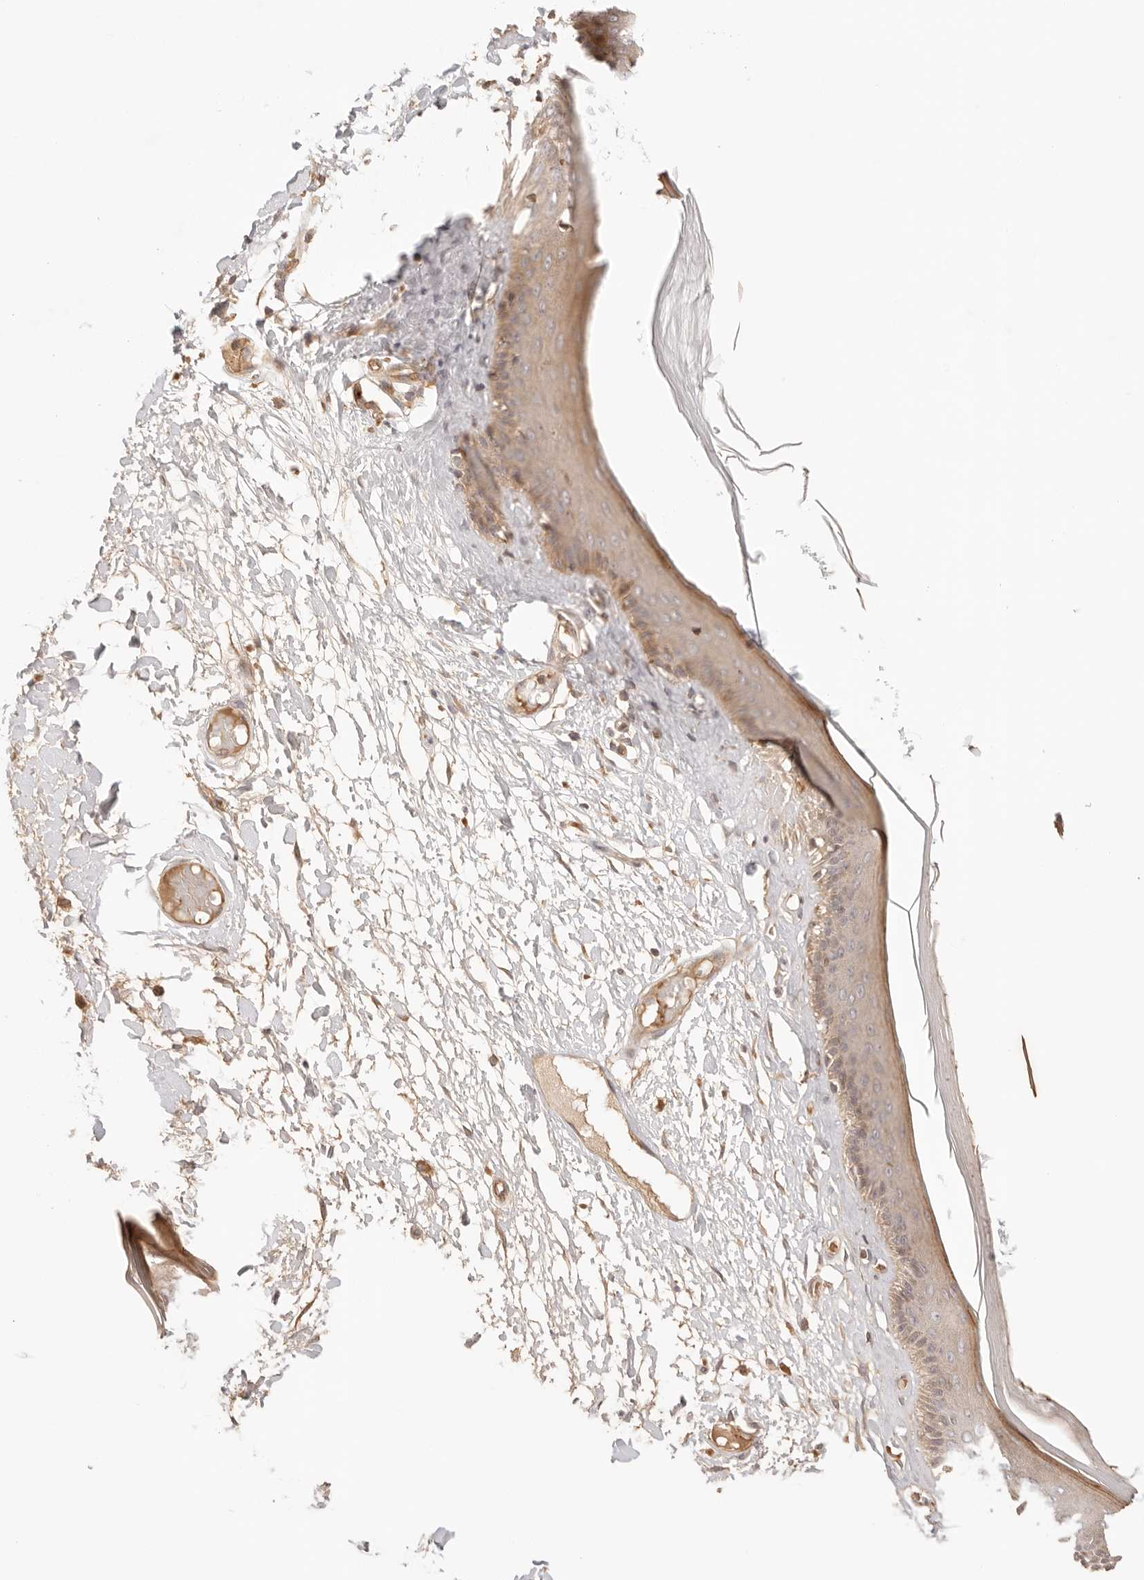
{"staining": {"intensity": "moderate", "quantity": ">75%", "location": "cytoplasmic/membranous"}, "tissue": "skin", "cell_type": "Epidermal cells", "image_type": "normal", "snomed": [{"axis": "morphology", "description": "Normal tissue, NOS"}, {"axis": "topography", "description": "Vulva"}], "caption": "Protein expression analysis of benign skin exhibits moderate cytoplasmic/membranous staining in approximately >75% of epidermal cells.", "gene": "IL1R2", "patient": {"sex": "female", "age": 73}}